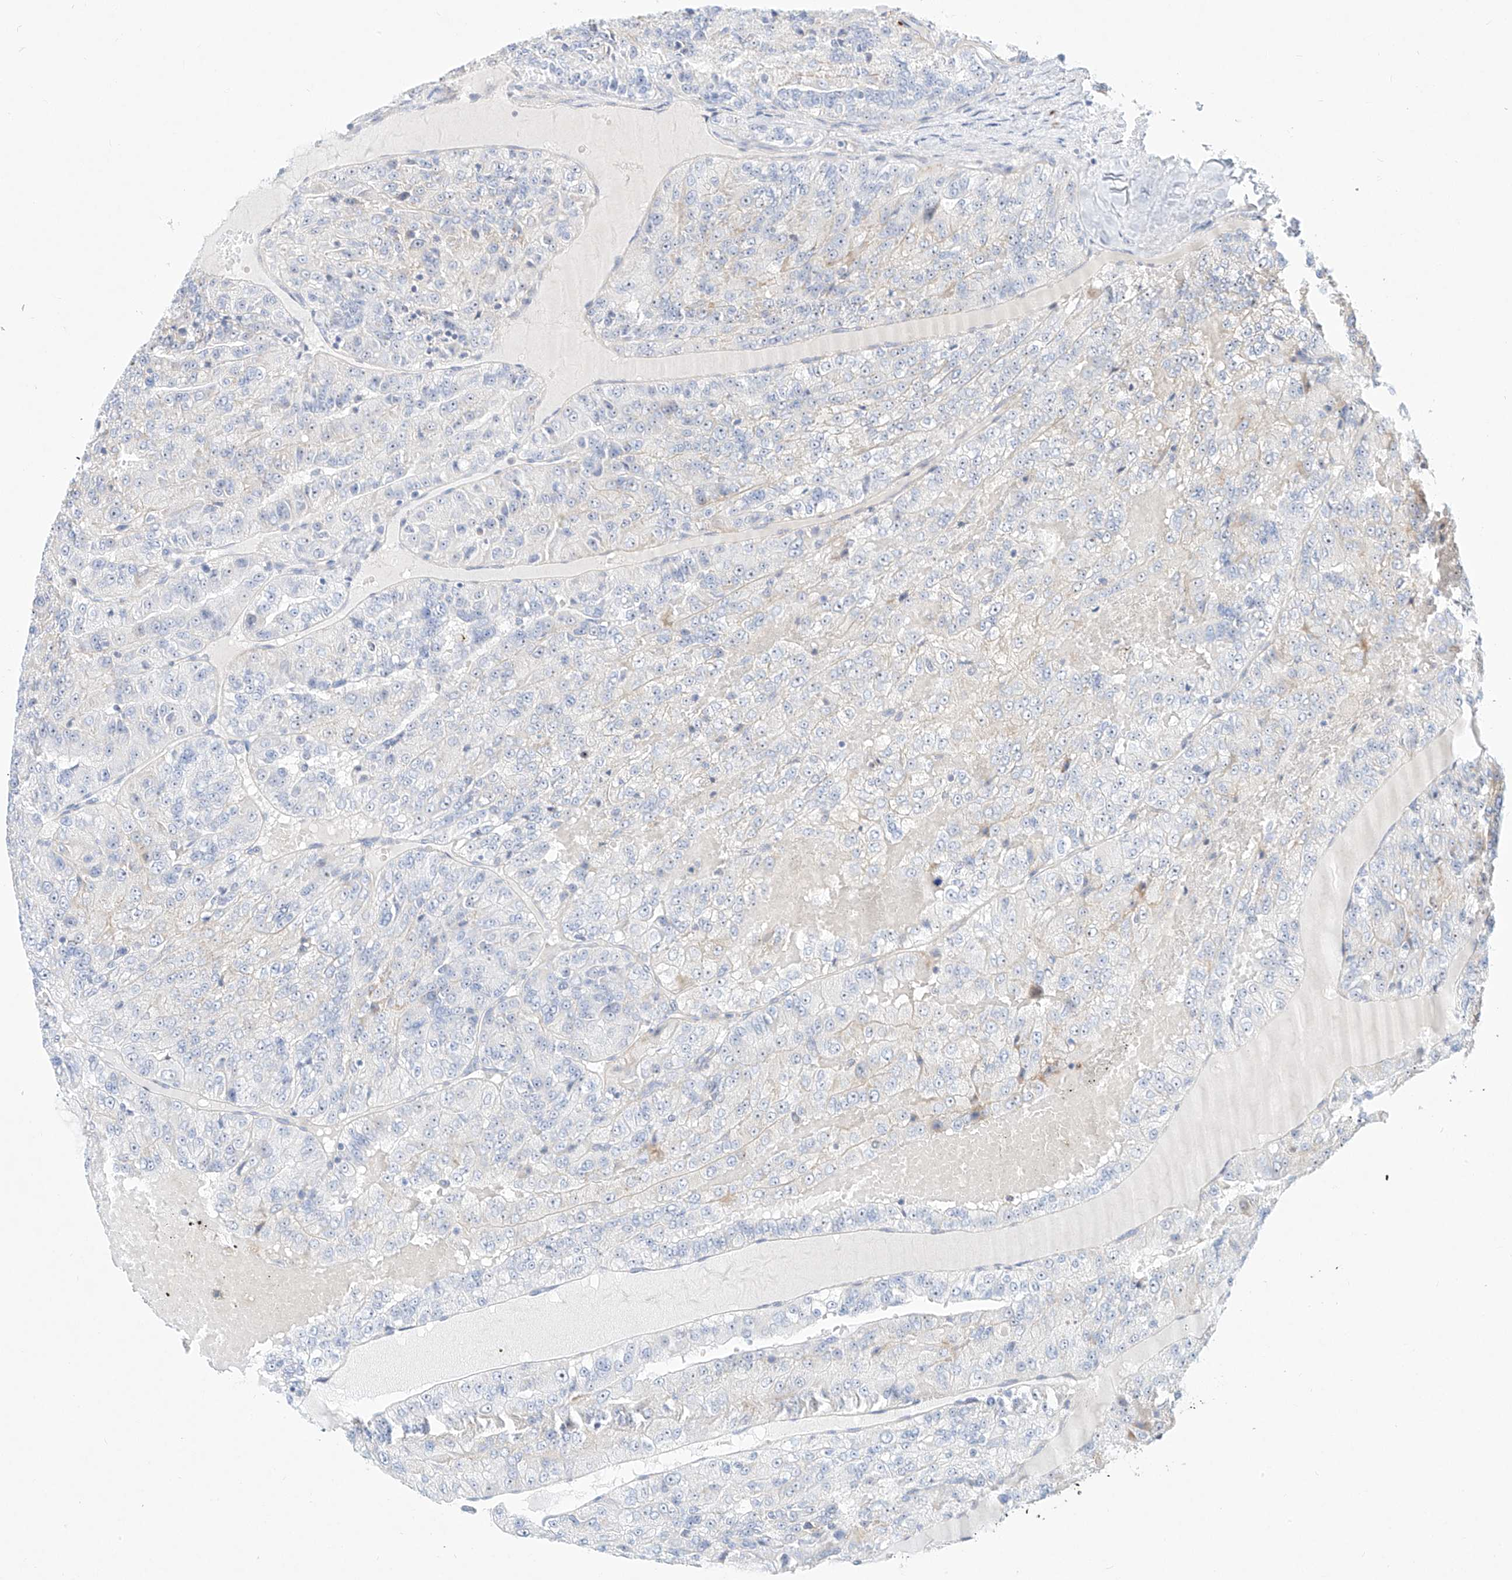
{"staining": {"intensity": "negative", "quantity": "none", "location": "none"}, "tissue": "renal cancer", "cell_type": "Tumor cells", "image_type": "cancer", "snomed": [{"axis": "morphology", "description": "Adenocarcinoma, NOS"}, {"axis": "topography", "description": "Kidney"}], "caption": "Renal cancer was stained to show a protein in brown. There is no significant expression in tumor cells. (Stains: DAB (3,3'-diaminobenzidine) IHC with hematoxylin counter stain, Microscopy: brightfield microscopy at high magnification).", "gene": "SNU13", "patient": {"sex": "female", "age": 63}}